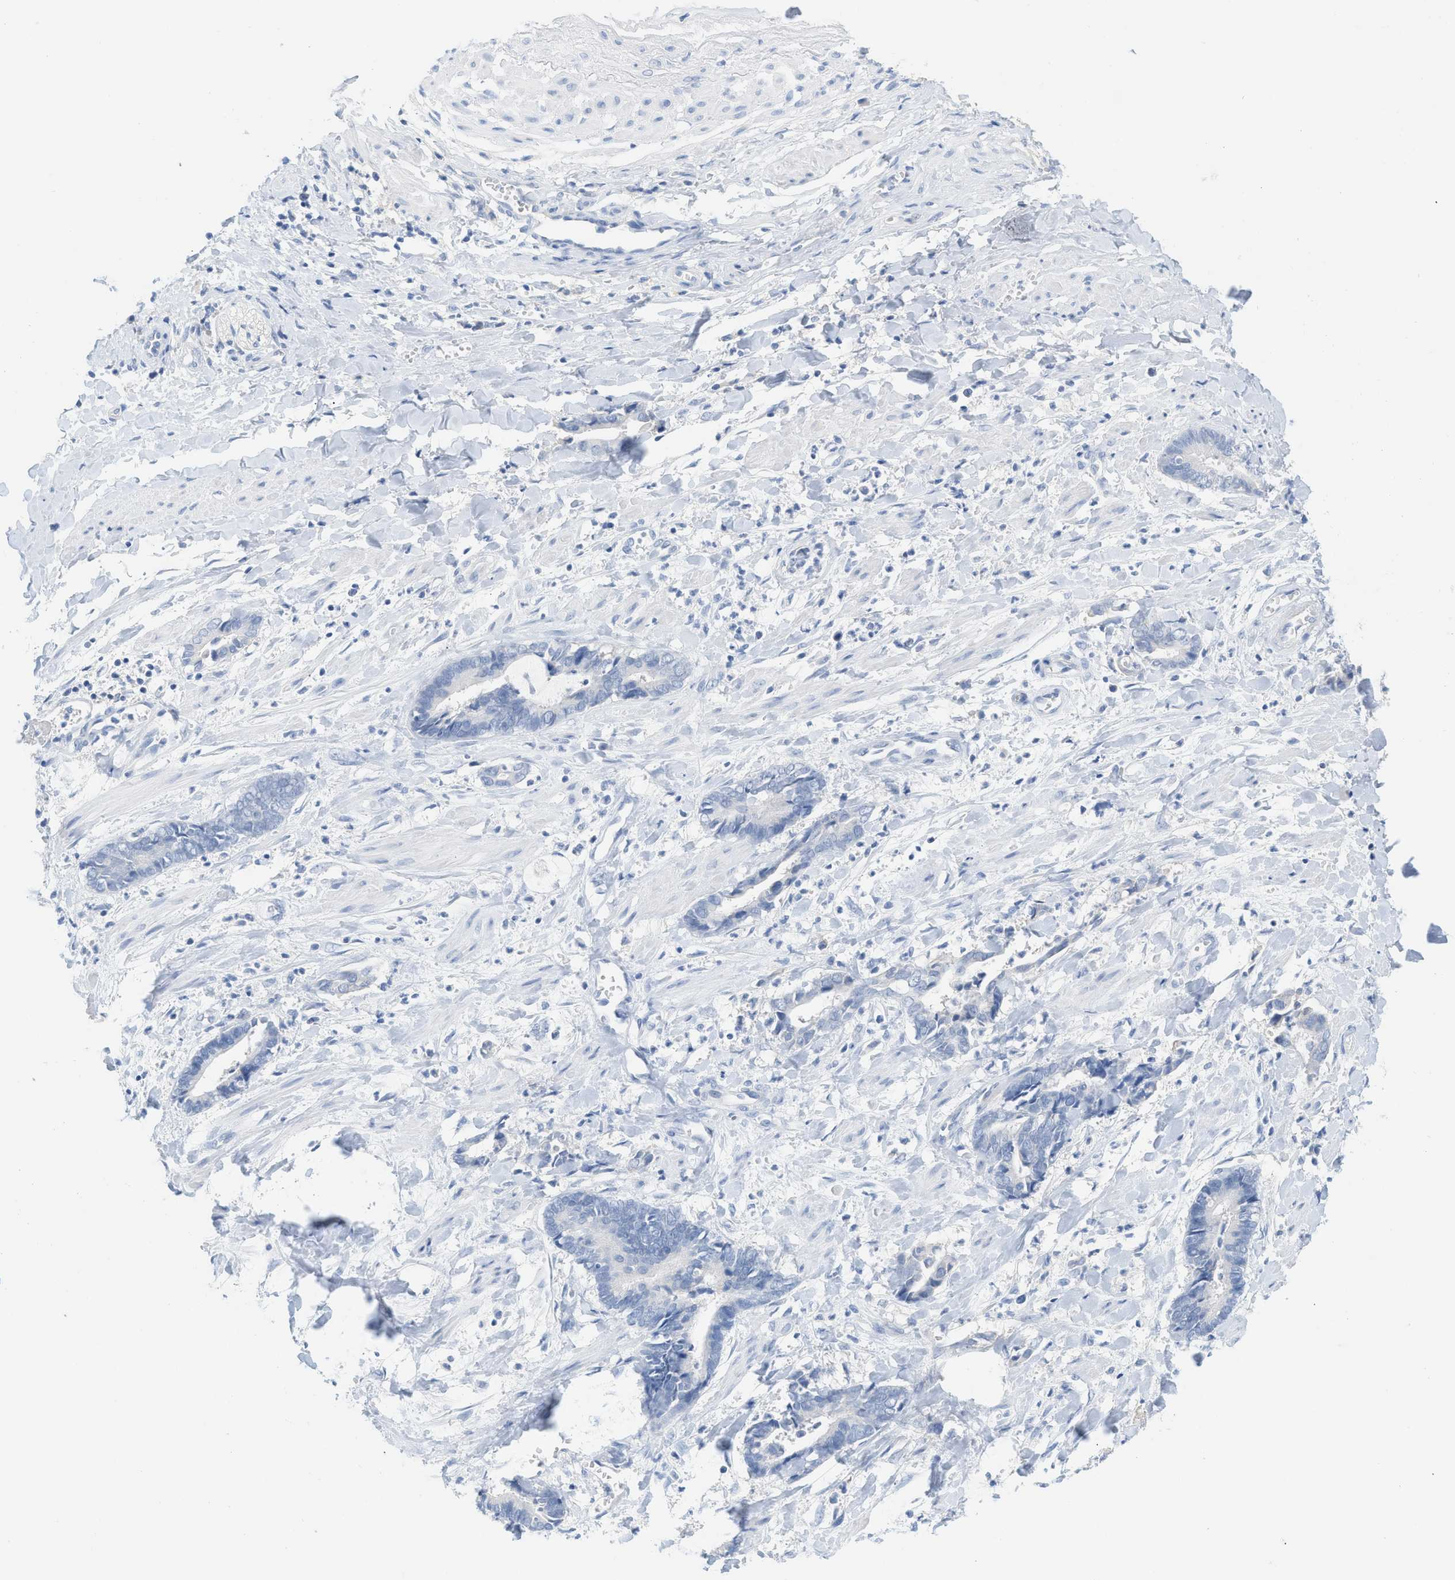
{"staining": {"intensity": "negative", "quantity": "none", "location": "none"}, "tissue": "cervical cancer", "cell_type": "Tumor cells", "image_type": "cancer", "snomed": [{"axis": "morphology", "description": "Adenocarcinoma, NOS"}, {"axis": "topography", "description": "Cervix"}], "caption": "A micrograph of cervical adenocarcinoma stained for a protein shows no brown staining in tumor cells.", "gene": "PAPPA", "patient": {"sex": "female", "age": 44}}